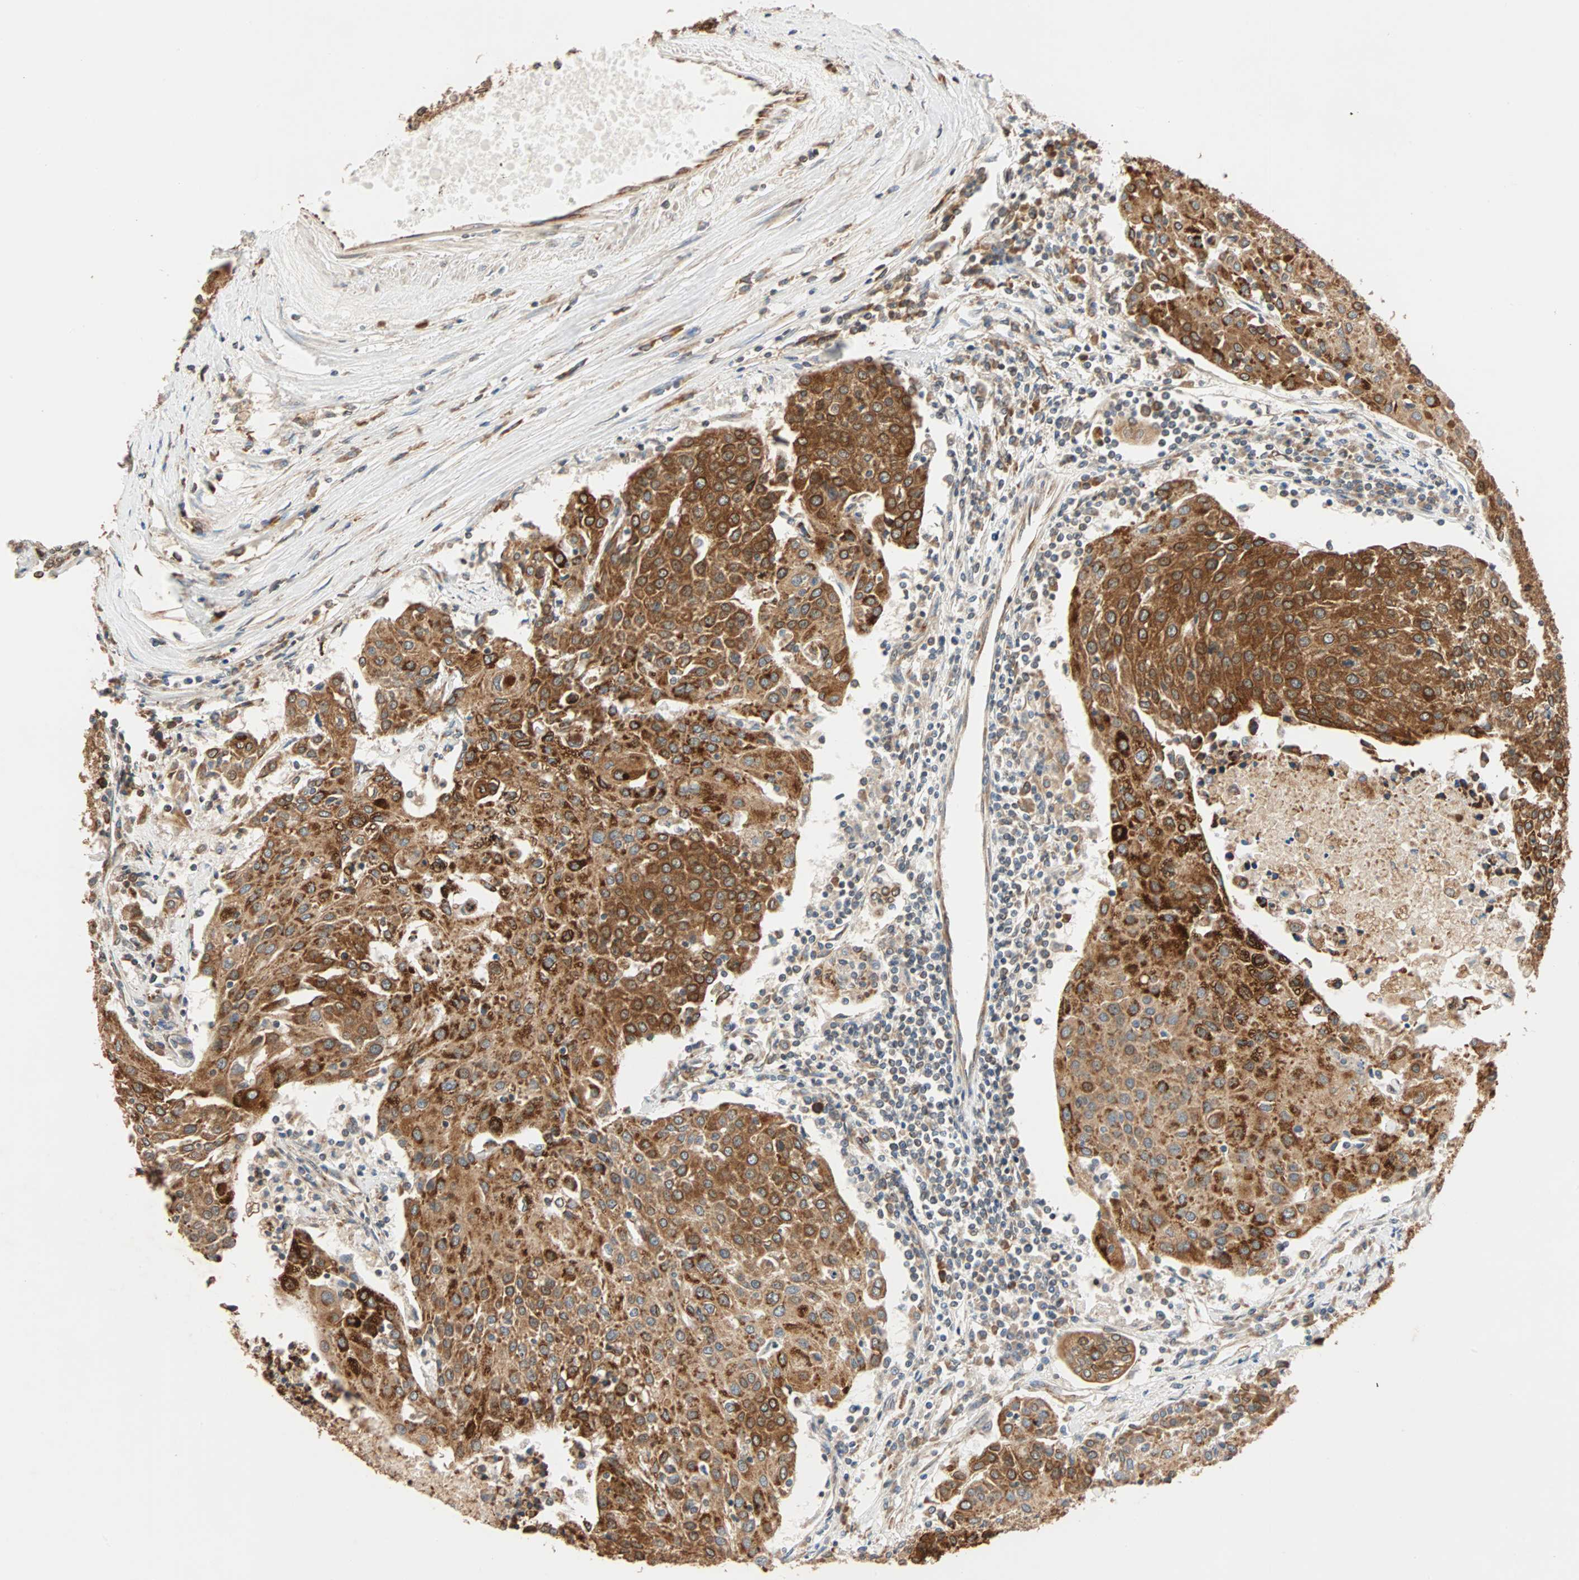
{"staining": {"intensity": "strong", "quantity": ">75%", "location": "cytoplasmic/membranous"}, "tissue": "urothelial cancer", "cell_type": "Tumor cells", "image_type": "cancer", "snomed": [{"axis": "morphology", "description": "Urothelial carcinoma, High grade"}, {"axis": "topography", "description": "Urinary bladder"}], "caption": "IHC (DAB) staining of urothelial cancer demonstrates strong cytoplasmic/membranous protein expression in about >75% of tumor cells. (DAB IHC with brightfield microscopy, high magnification).", "gene": "AUP1", "patient": {"sex": "female", "age": 85}}